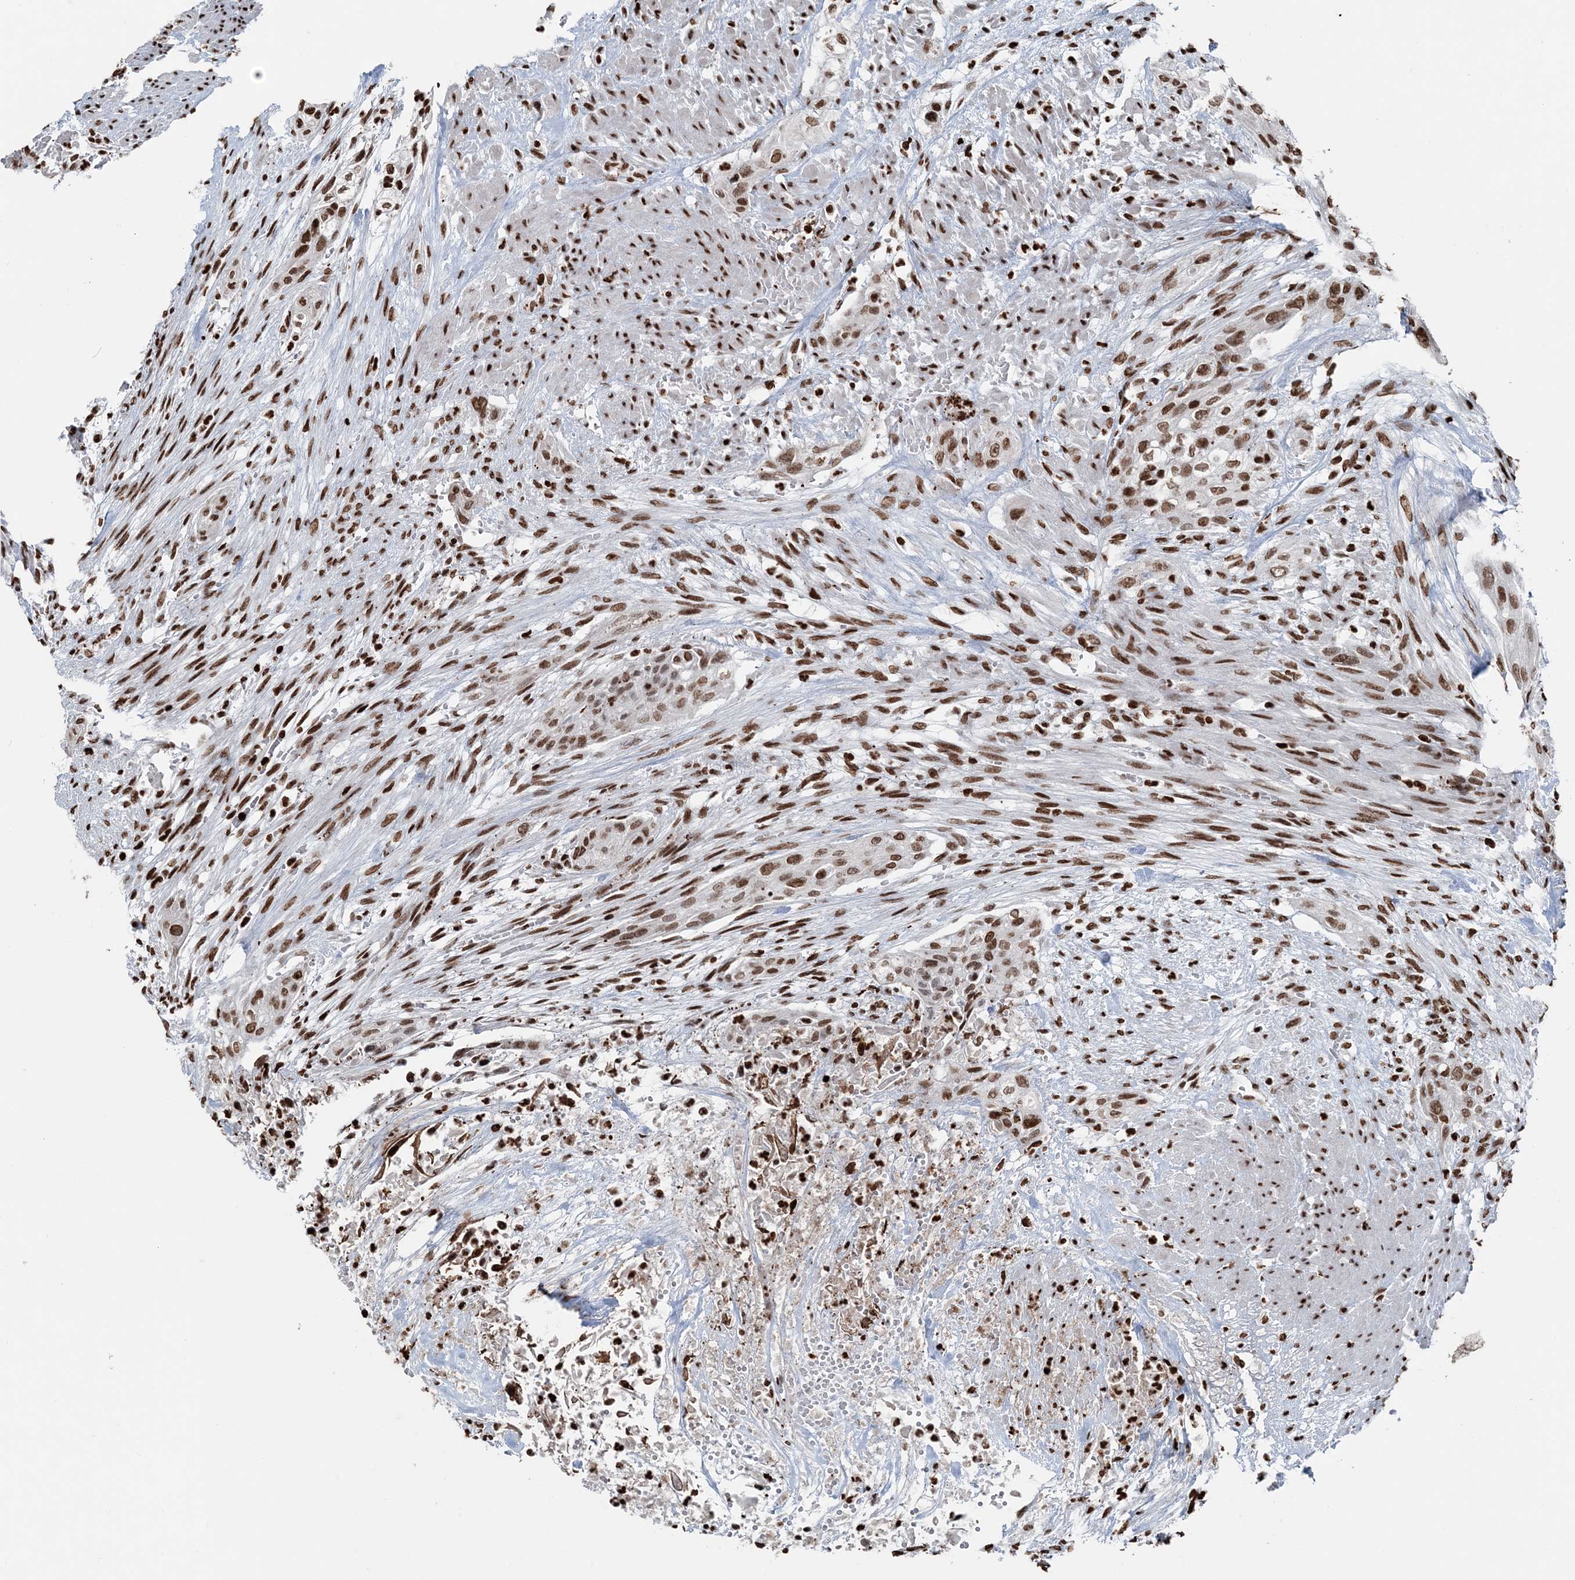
{"staining": {"intensity": "moderate", "quantity": ">75%", "location": "nuclear"}, "tissue": "urothelial cancer", "cell_type": "Tumor cells", "image_type": "cancer", "snomed": [{"axis": "morphology", "description": "Urothelial carcinoma, High grade"}, {"axis": "topography", "description": "Urinary bladder"}], "caption": "The histopathology image shows immunohistochemical staining of urothelial cancer. There is moderate nuclear expression is present in approximately >75% of tumor cells. (brown staining indicates protein expression, while blue staining denotes nuclei).", "gene": "H3-3B", "patient": {"sex": "male", "age": 35}}